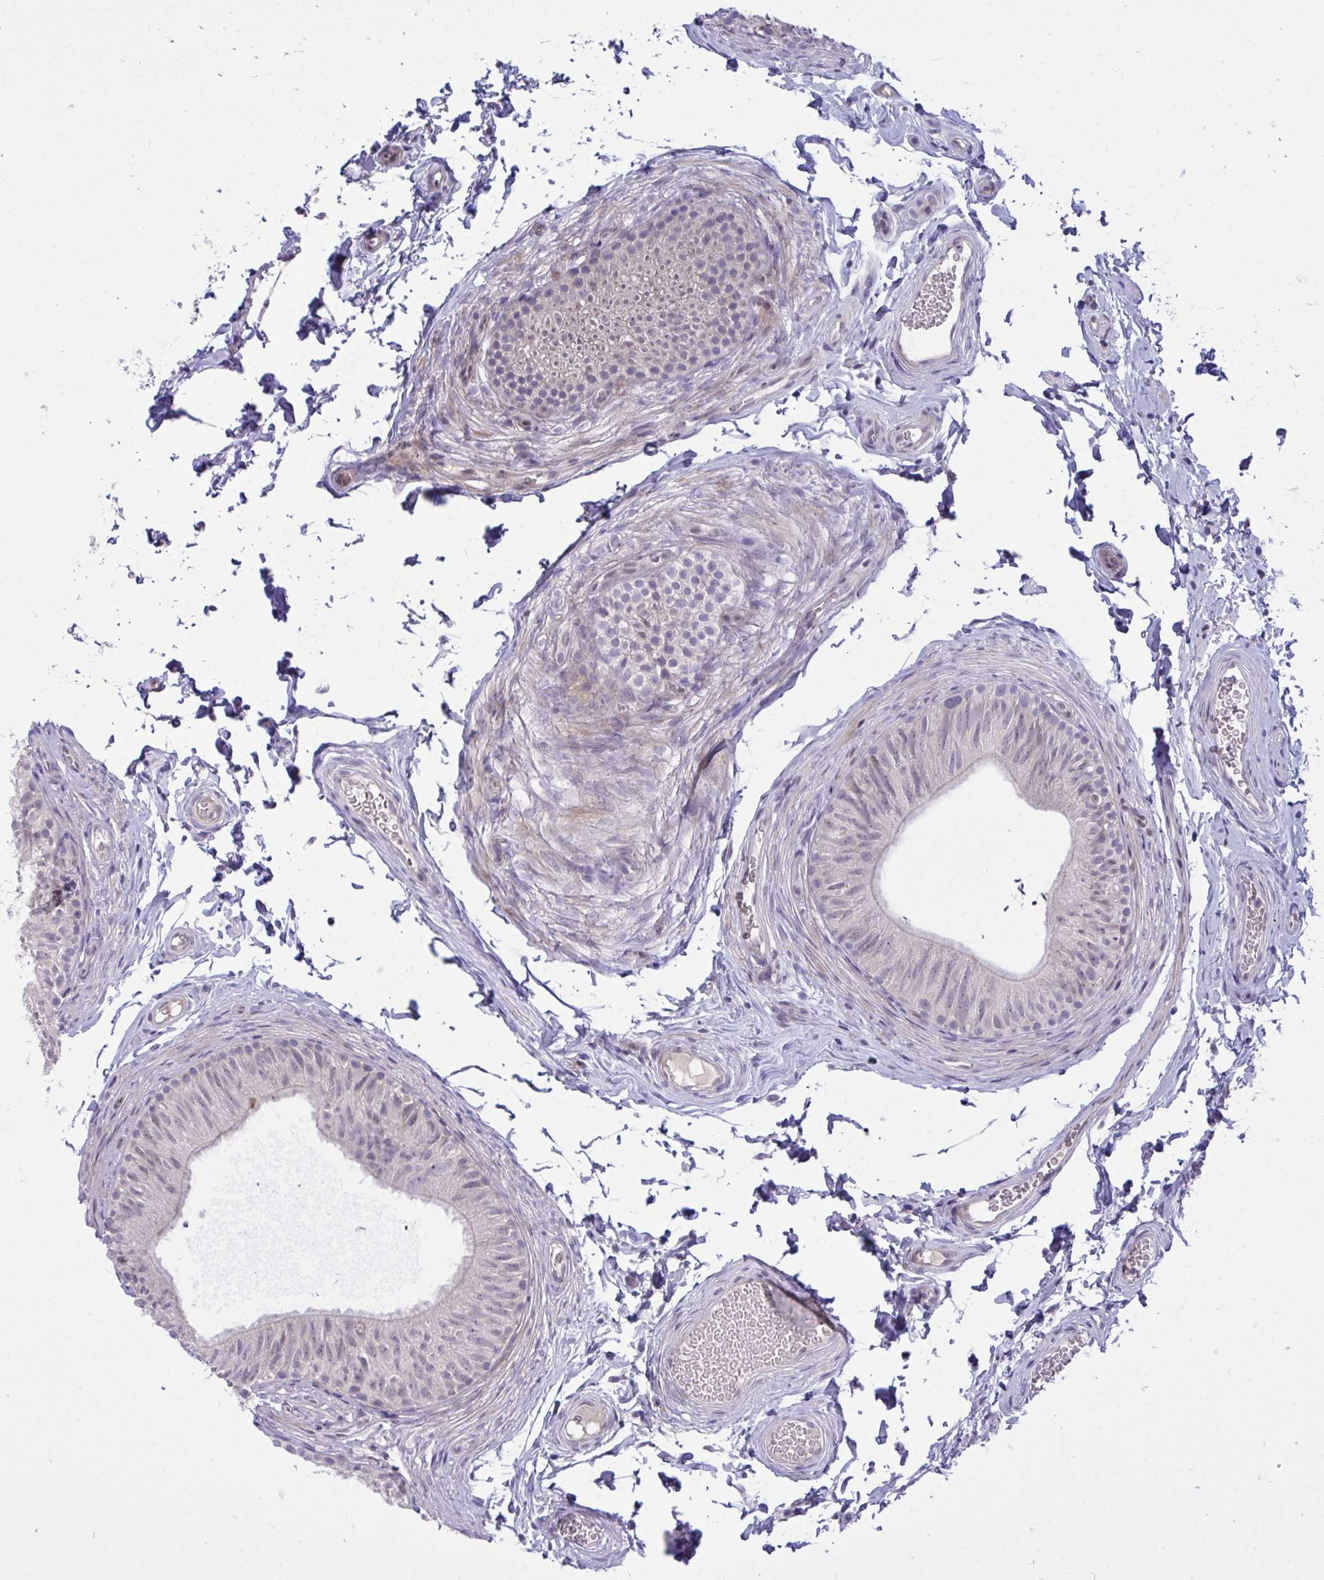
{"staining": {"intensity": "moderate", "quantity": "<25%", "location": "cytoplasmic/membranous"}, "tissue": "epididymis", "cell_type": "Glandular cells", "image_type": "normal", "snomed": [{"axis": "morphology", "description": "Normal tissue, NOS"}, {"axis": "topography", "description": "Epididymis, spermatic cord, NOS"}, {"axis": "topography", "description": "Epididymis"}, {"axis": "topography", "description": "Peripheral nerve tissue"}], "caption": "A brown stain highlights moderate cytoplasmic/membranous expression of a protein in glandular cells of unremarkable epididymis. The staining is performed using DAB (3,3'-diaminobenzidine) brown chromogen to label protein expression. The nuclei are counter-stained blue using hematoxylin.", "gene": "HMBOX1", "patient": {"sex": "male", "age": 29}}